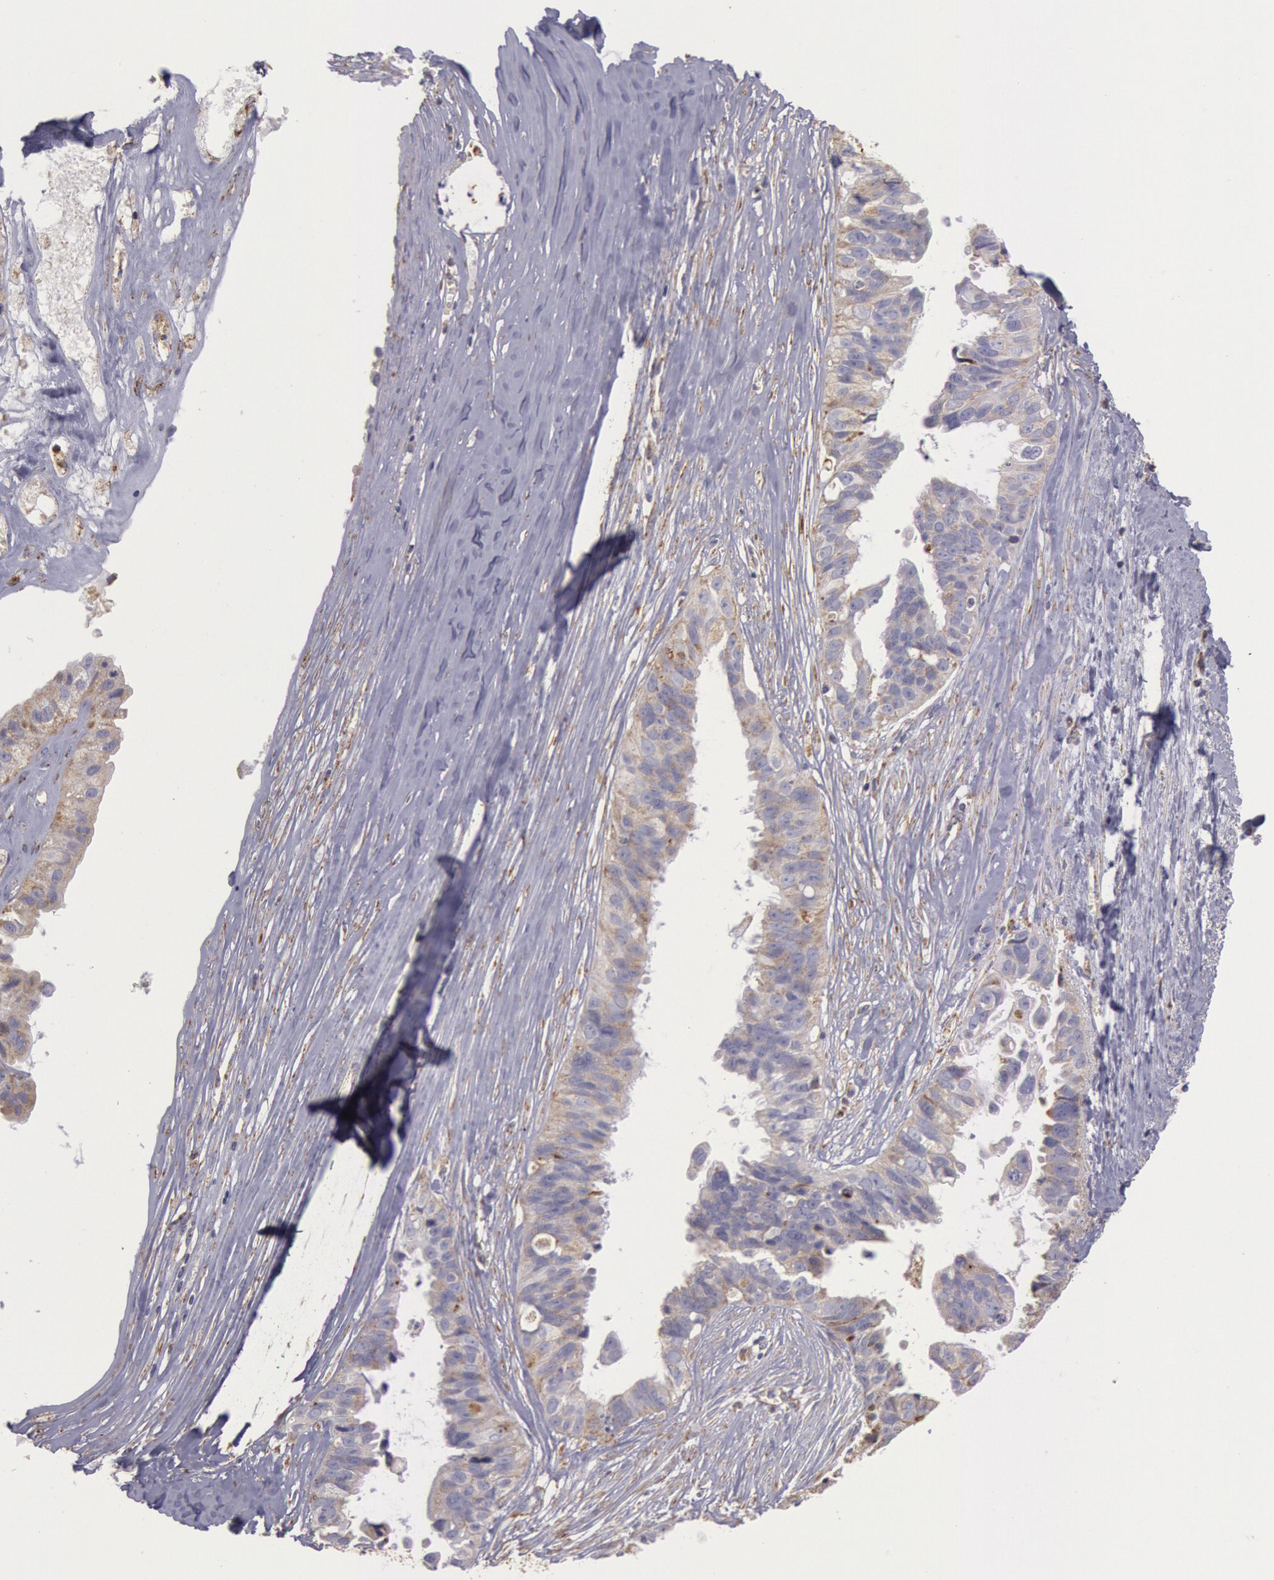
{"staining": {"intensity": "weak", "quantity": "25%-75%", "location": "cytoplasmic/membranous"}, "tissue": "ovarian cancer", "cell_type": "Tumor cells", "image_type": "cancer", "snomed": [{"axis": "morphology", "description": "Carcinoma, endometroid"}, {"axis": "topography", "description": "Ovary"}], "caption": "Protein expression analysis of human ovarian endometroid carcinoma reveals weak cytoplasmic/membranous positivity in about 25%-75% of tumor cells. The staining is performed using DAB brown chromogen to label protein expression. The nuclei are counter-stained blue using hematoxylin.", "gene": "CYC1", "patient": {"sex": "female", "age": 85}}